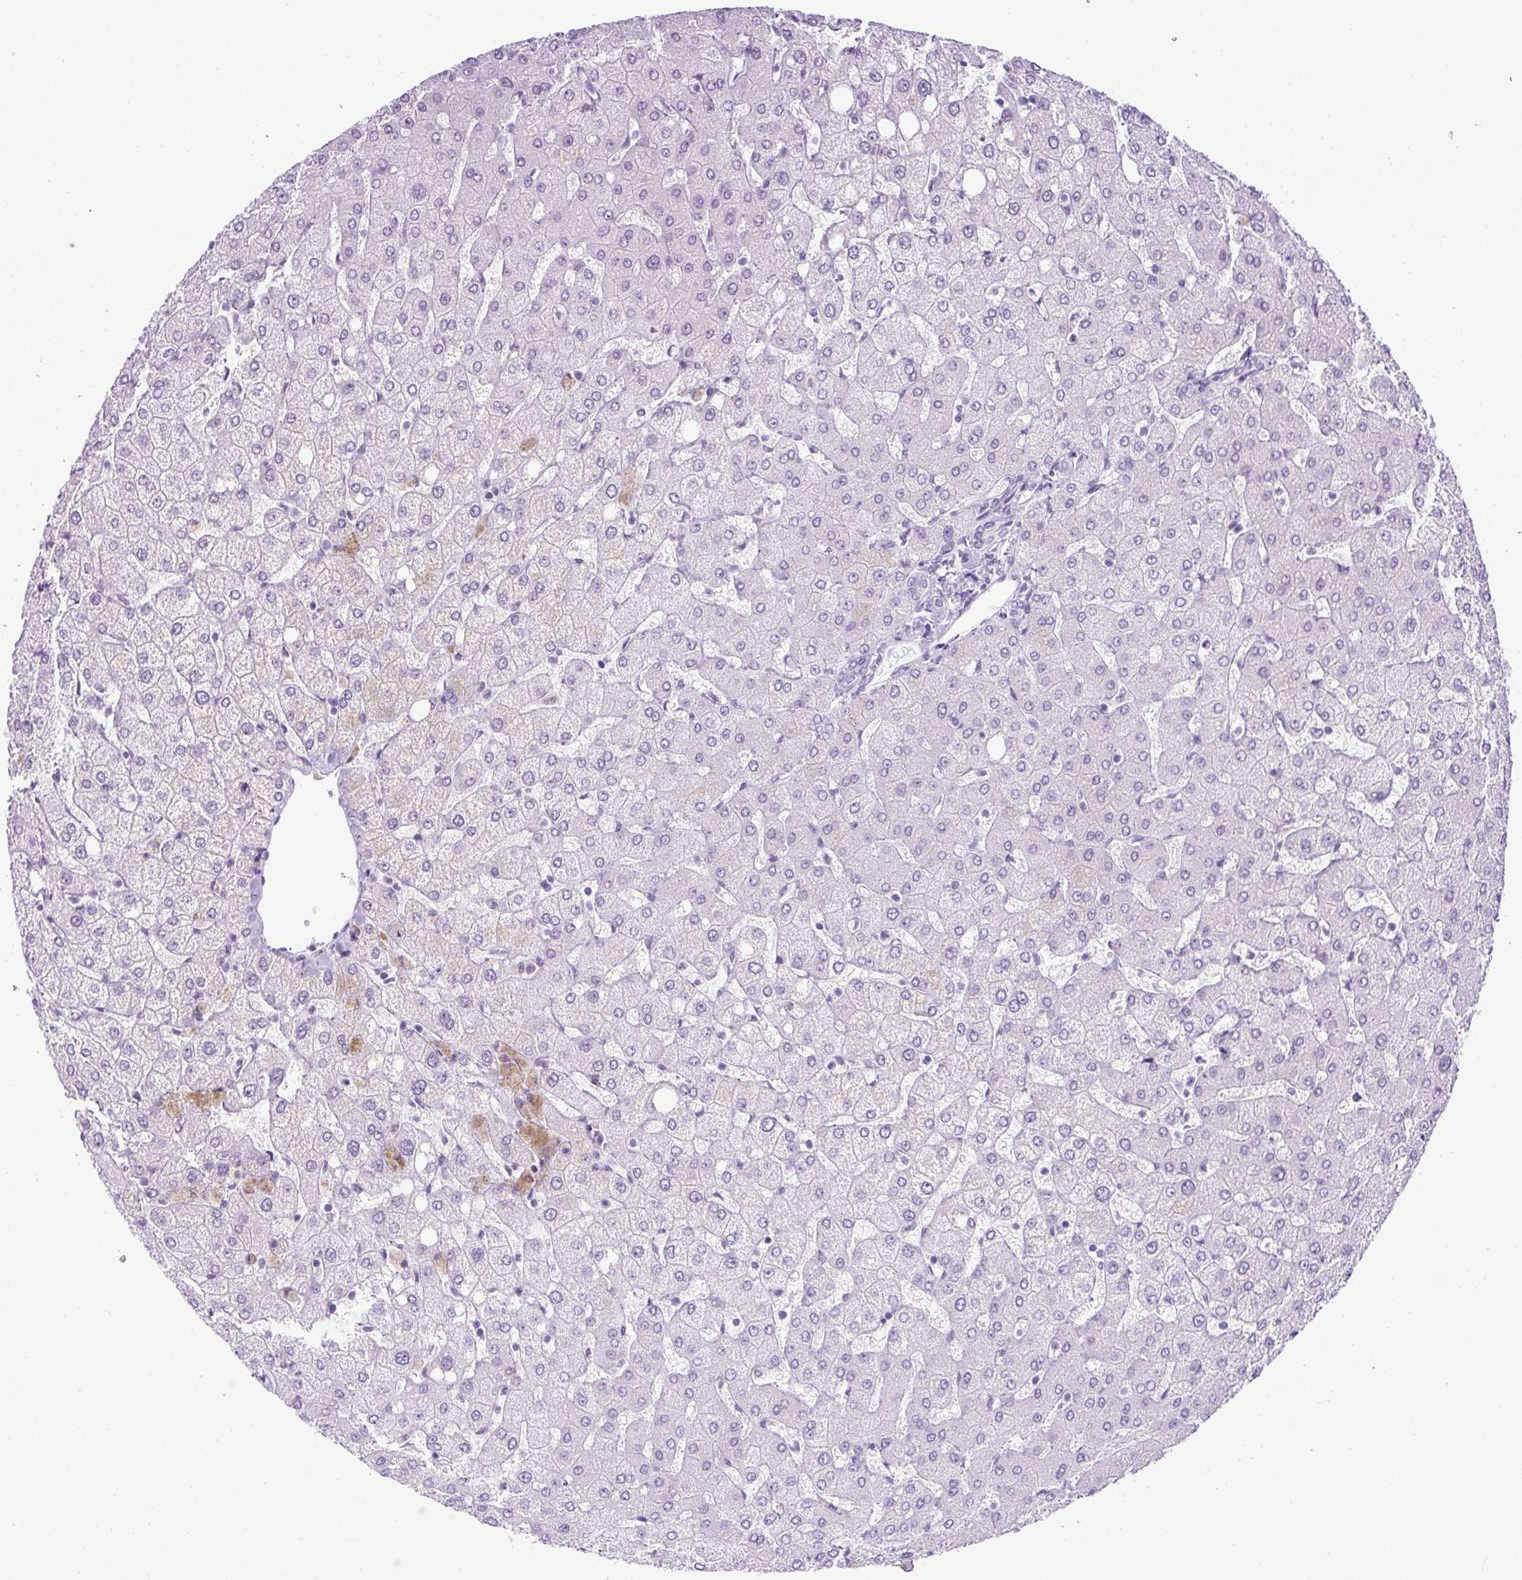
{"staining": {"intensity": "negative", "quantity": "none", "location": "none"}, "tissue": "liver", "cell_type": "Cholangiocytes", "image_type": "normal", "snomed": [{"axis": "morphology", "description": "Normal tissue, NOS"}, {"axis": "topography", "description": "Liver"}], "caption": "Image shows no protein positivity in cholangiocytes of unremarkable liver. Brightfield microscopy of immunohistochemistry (IHC) stained with DAB (3,3'-diaminobenzidine) (brown) and hematoxylin (blue), captured at high magnification.", "gene": "WNT10B", "patient": {"sex": "female", "age": 54}}